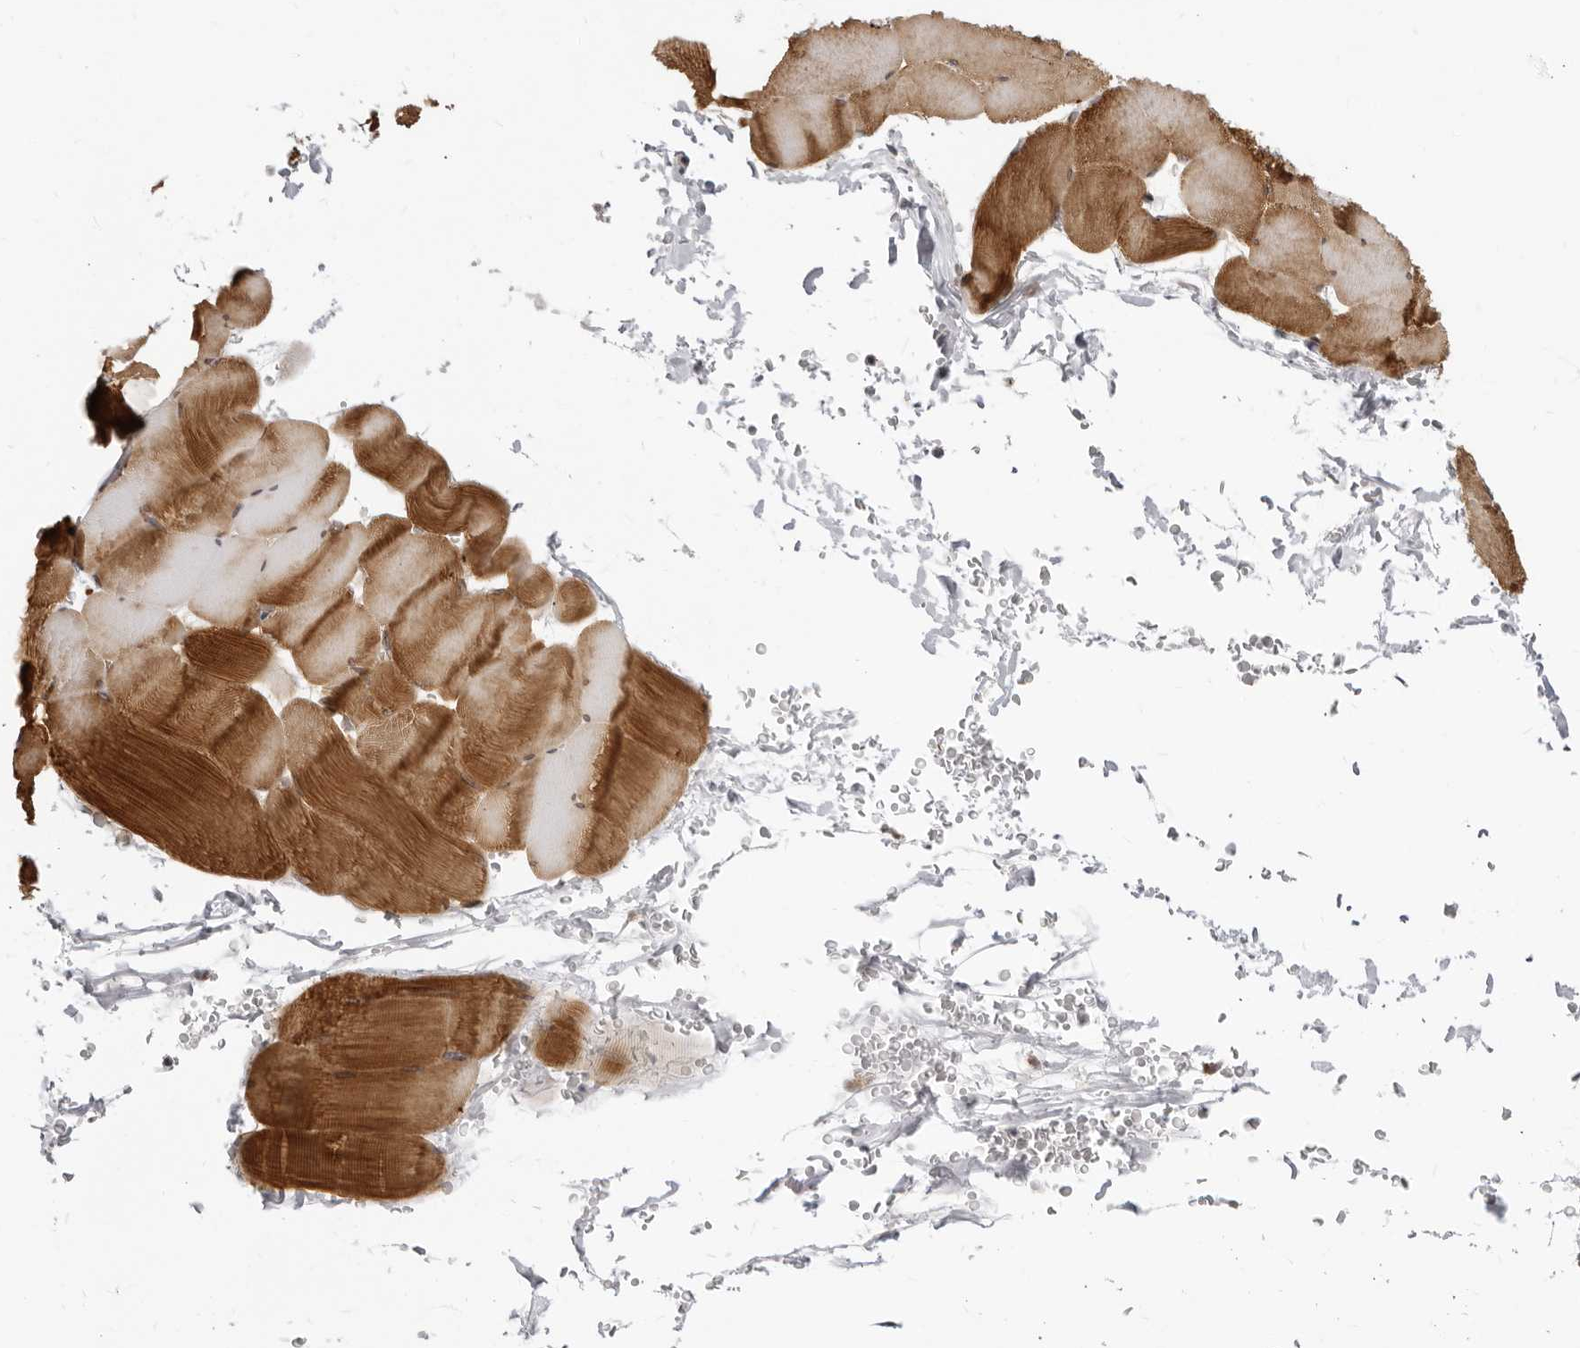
{"staining": {"intensity": "strong", "quantity": ">75%", "location": "cytoplasmic/membranous"}, "tissue": "skeletal muscle", "cell_type": "Myocytes", "image_type": "normal", "snomed": [{"axis": "morphology", "description": "Normal tissue, NOS"}, {"axis": "topography", "description": "Skeletal muscle"}], "caption": "Strong cytoplasmic/membranous protein staining is seen in approximately >75% of myocytes in skeletal muscle.", "gene": "SRGAP2", "patient": {"sex": "male", "age": 62}}